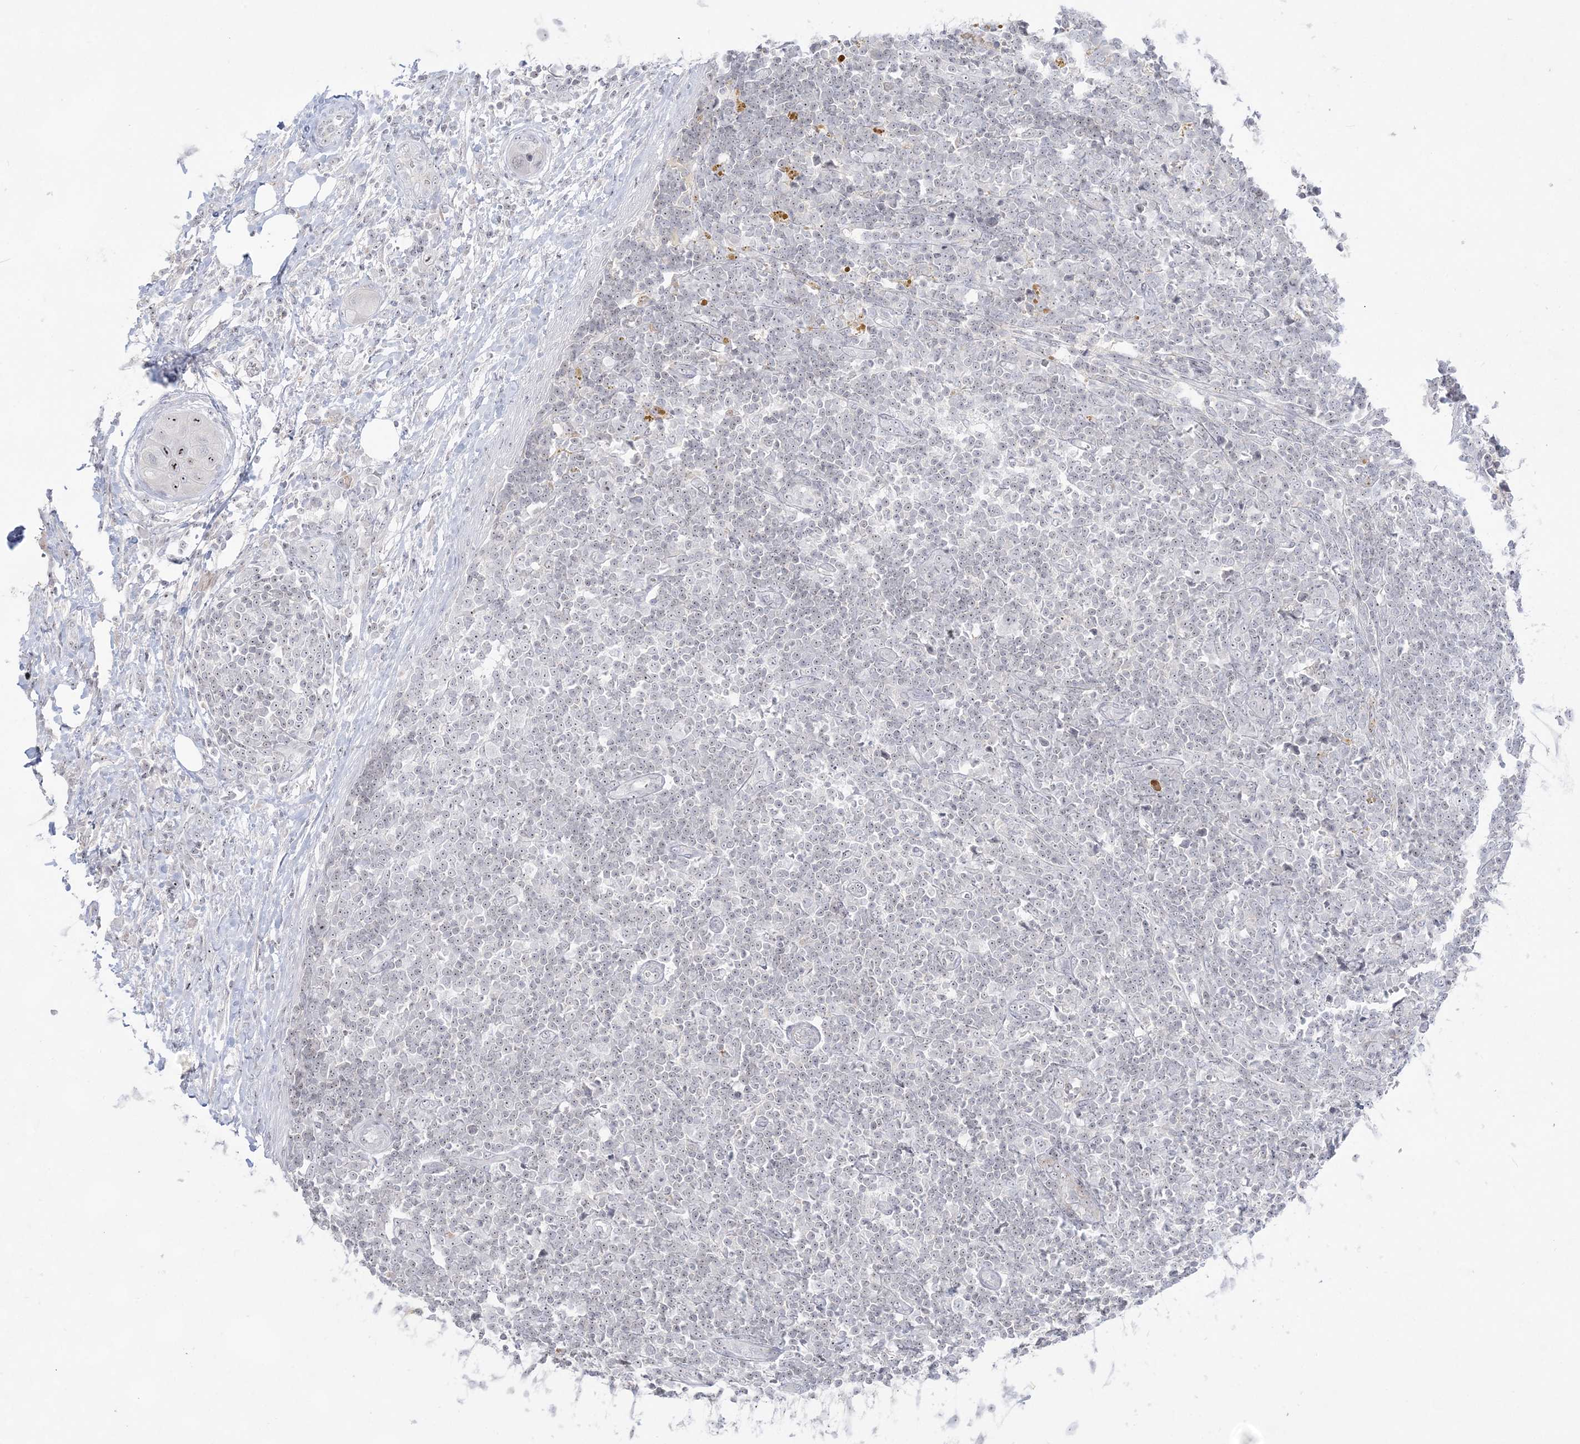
{"staining": {"intensity": "negative", "quantity": "none", "location": "none"}, "tissue": "lymph node", "cell_type": "Germinal center cells", "image_type": "normal", "snomed": [{"axis": "morphology", "description": "Normal tissue, NOS"}, {"axis": "morphology", "description": "Squamous cell carcinoma, metastatic, NOS"}, {"axis": "topography", "description": "Lymph node"}], "caption": "Immunohistochemistry (IHC) image of benign lymph node: lymph node stained with DAB shows no significant protein expression in germinal center cells.", "gene": "SH3BP4", "patient": {"sex": "male", "age": 73}}